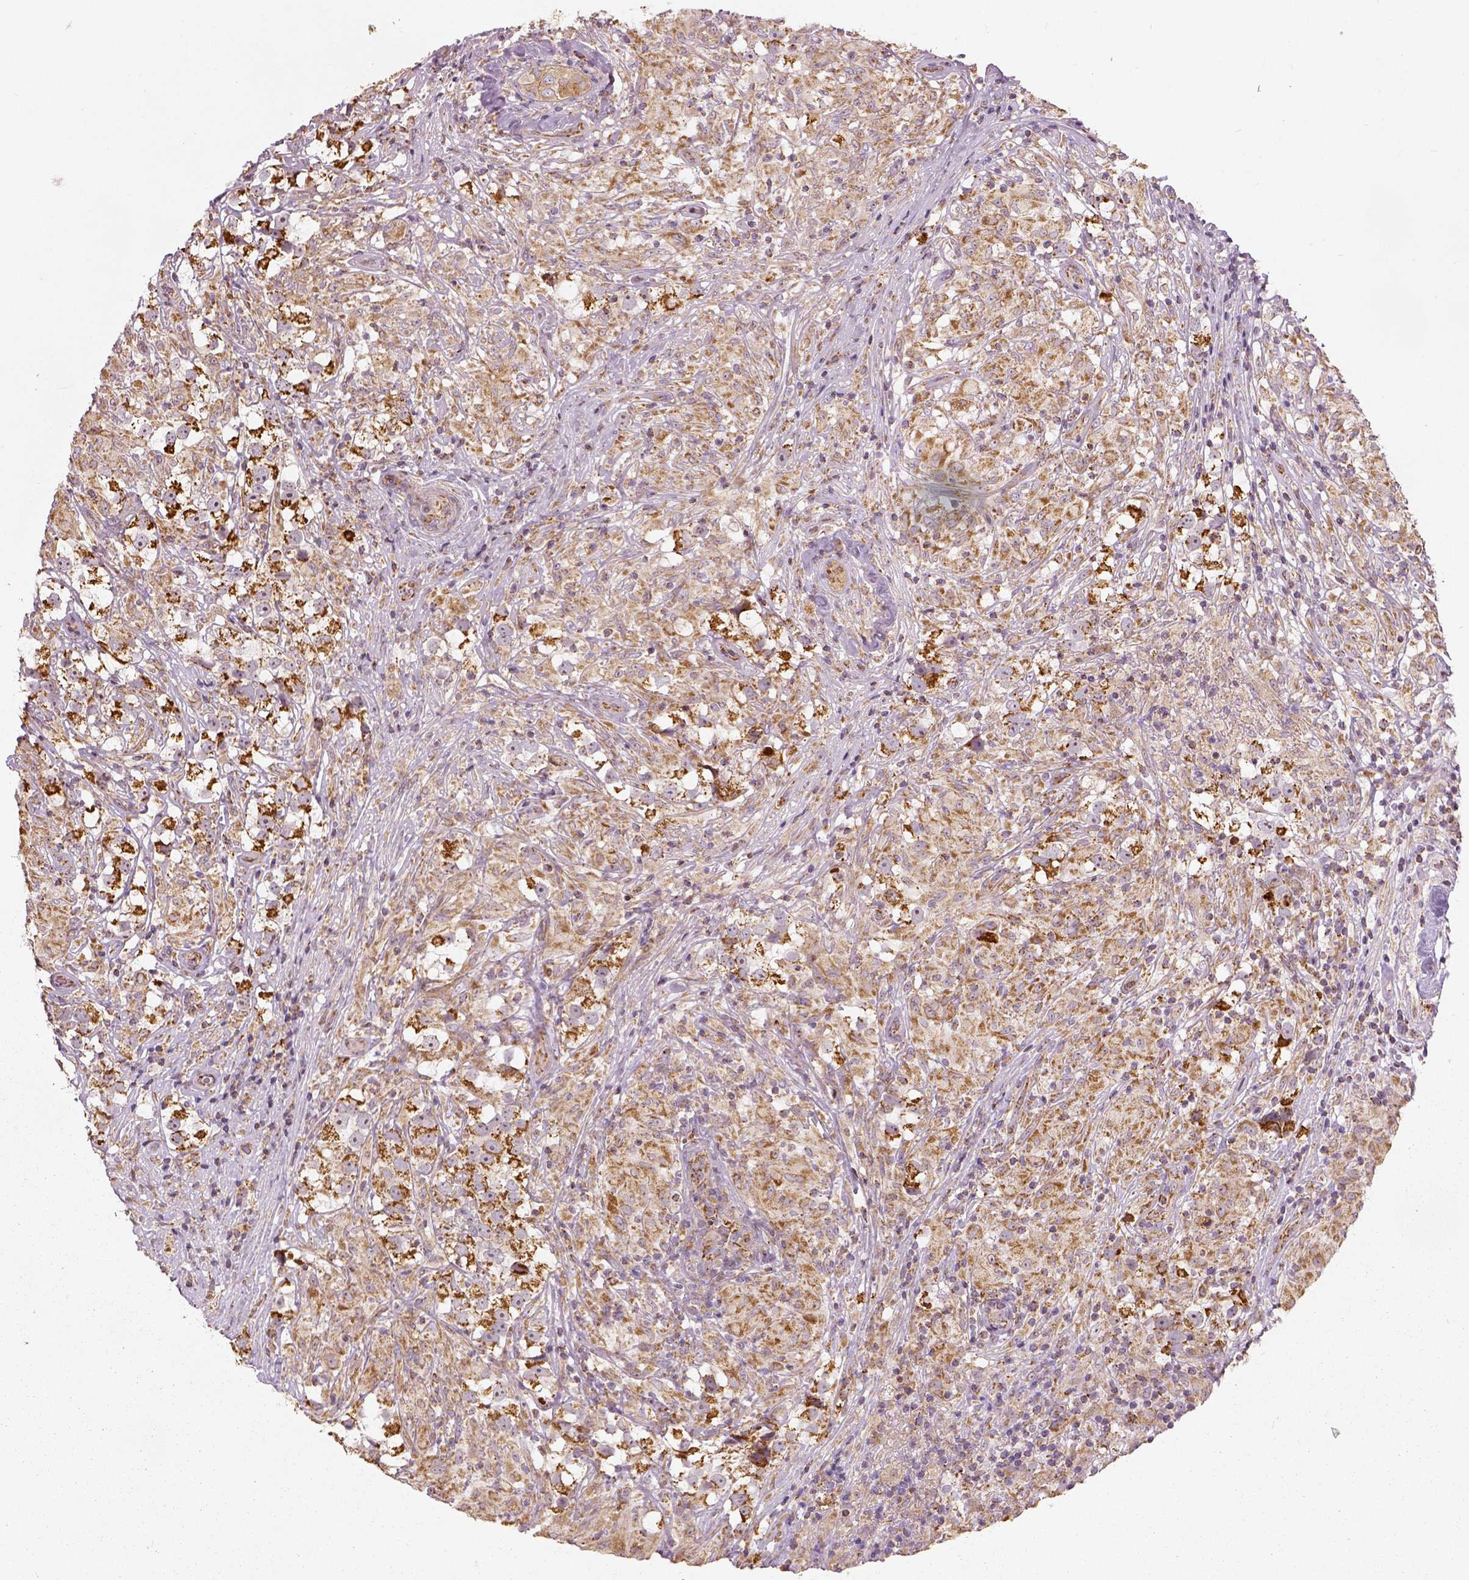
{"staining": {"intensity": "strong", "quantity": "25%-75%", "location": "cytoplasmic/membranous"}, "tissue": "testis cancer", "cell_type": "Tumor cells", "image_type": "cancer", "snomed": [{"axis": "morphology", "description": "Seminoma, NOS"}, {"axis": "topography", "description": "Testis"}], "caption": "Seminoma (testis) was stained to show a protein in brown. There is high levels of strong cytoplasmic/membranous staining in about 25%-75% of tumor cells.", "gene": "PGAM5", "patient": {"sex": "male", "age": 46}}